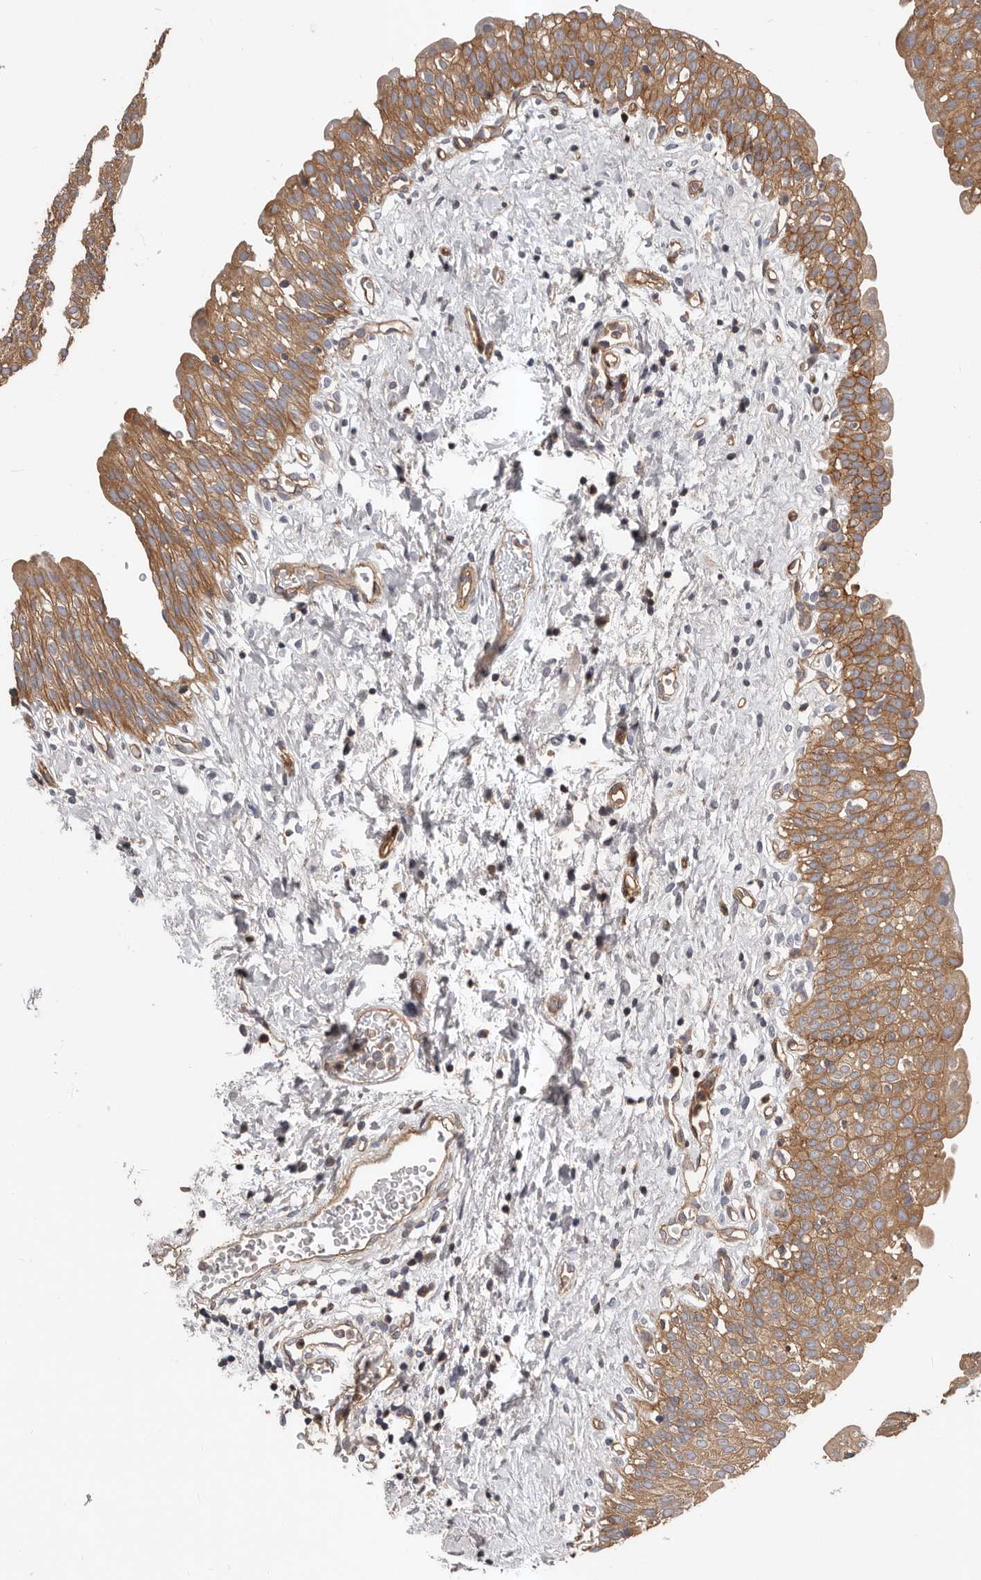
{"staining": {"intensity": "moderate", "quantity": ">75%", "location": "cytoplasmic/membranous"}, "tissue": "urinary bladder", "cell_type": "Urothelial cells", "image_type": "normal", "snomed": [{"axis": "morphology", "description": "Normal tissue, NOS"}, {"axis": "topography", "description": "Urinary bladder"}], "caption": "Approximately >75% of urothelial cells in normal urinary bladder show moderate cytoplasmic/membranous protein positivity as visualized by brown immunohistochemical staining.", "gene": "PNRC2", "patient": {"sex": "male", "age": 51}}